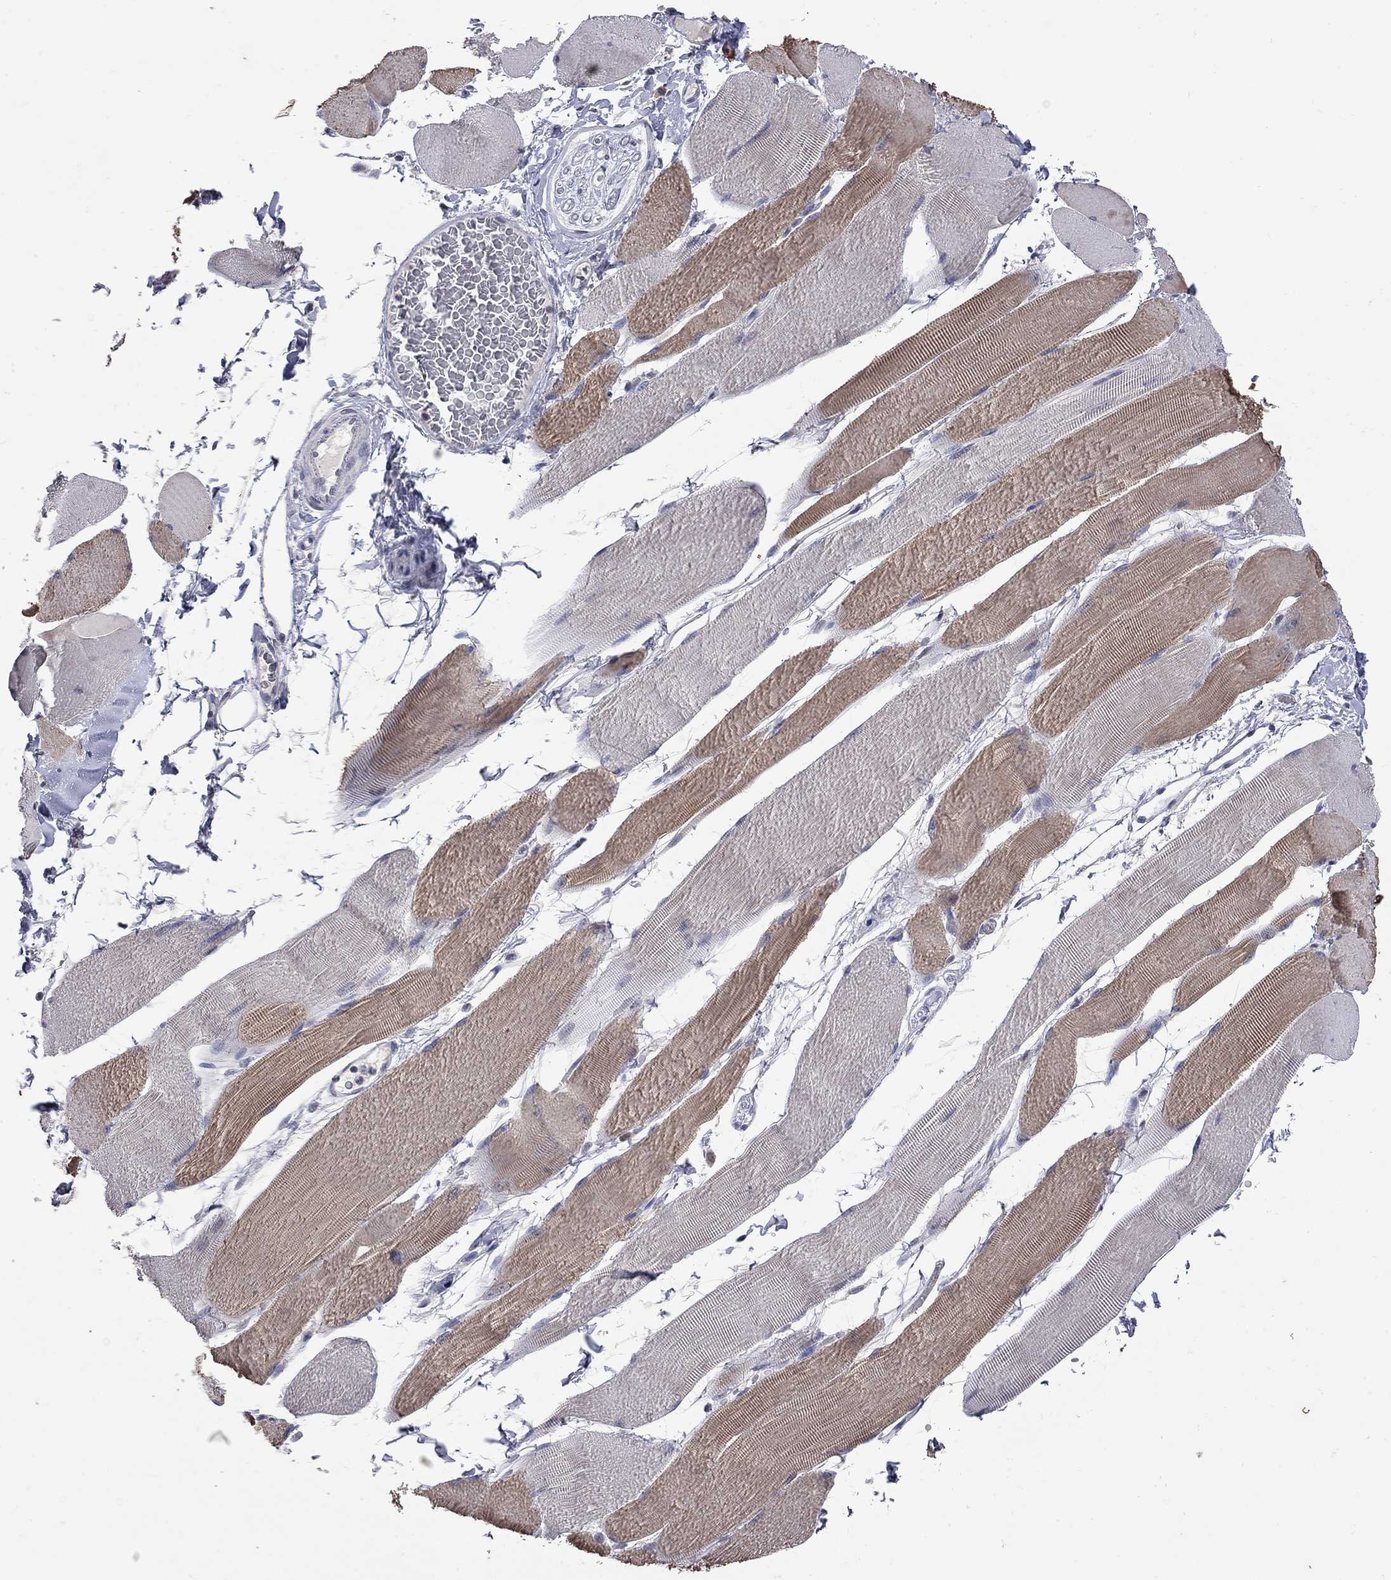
{"staining": {"intensity": "moderate", "quantity": "<25%", "location": "cytoplasmic/membranous"}, "tissue": "skeletal muscle", "cell_type": "Myocytes", "image_type": "normal", "snomed": [{"axis": "morphology", "description": "Normal tissue, NOS"}, {"axis": "topography", "description": "Skeletal muscle"}], "caption": "This is a photomicrograph of immunohistochemistry staining of normal skeletal muscle, which shows moderate expression in the cytoplasmic/membranous of myocytes.", "gene": "NOS2", "patient": {"sex": "male", "age": 56}}